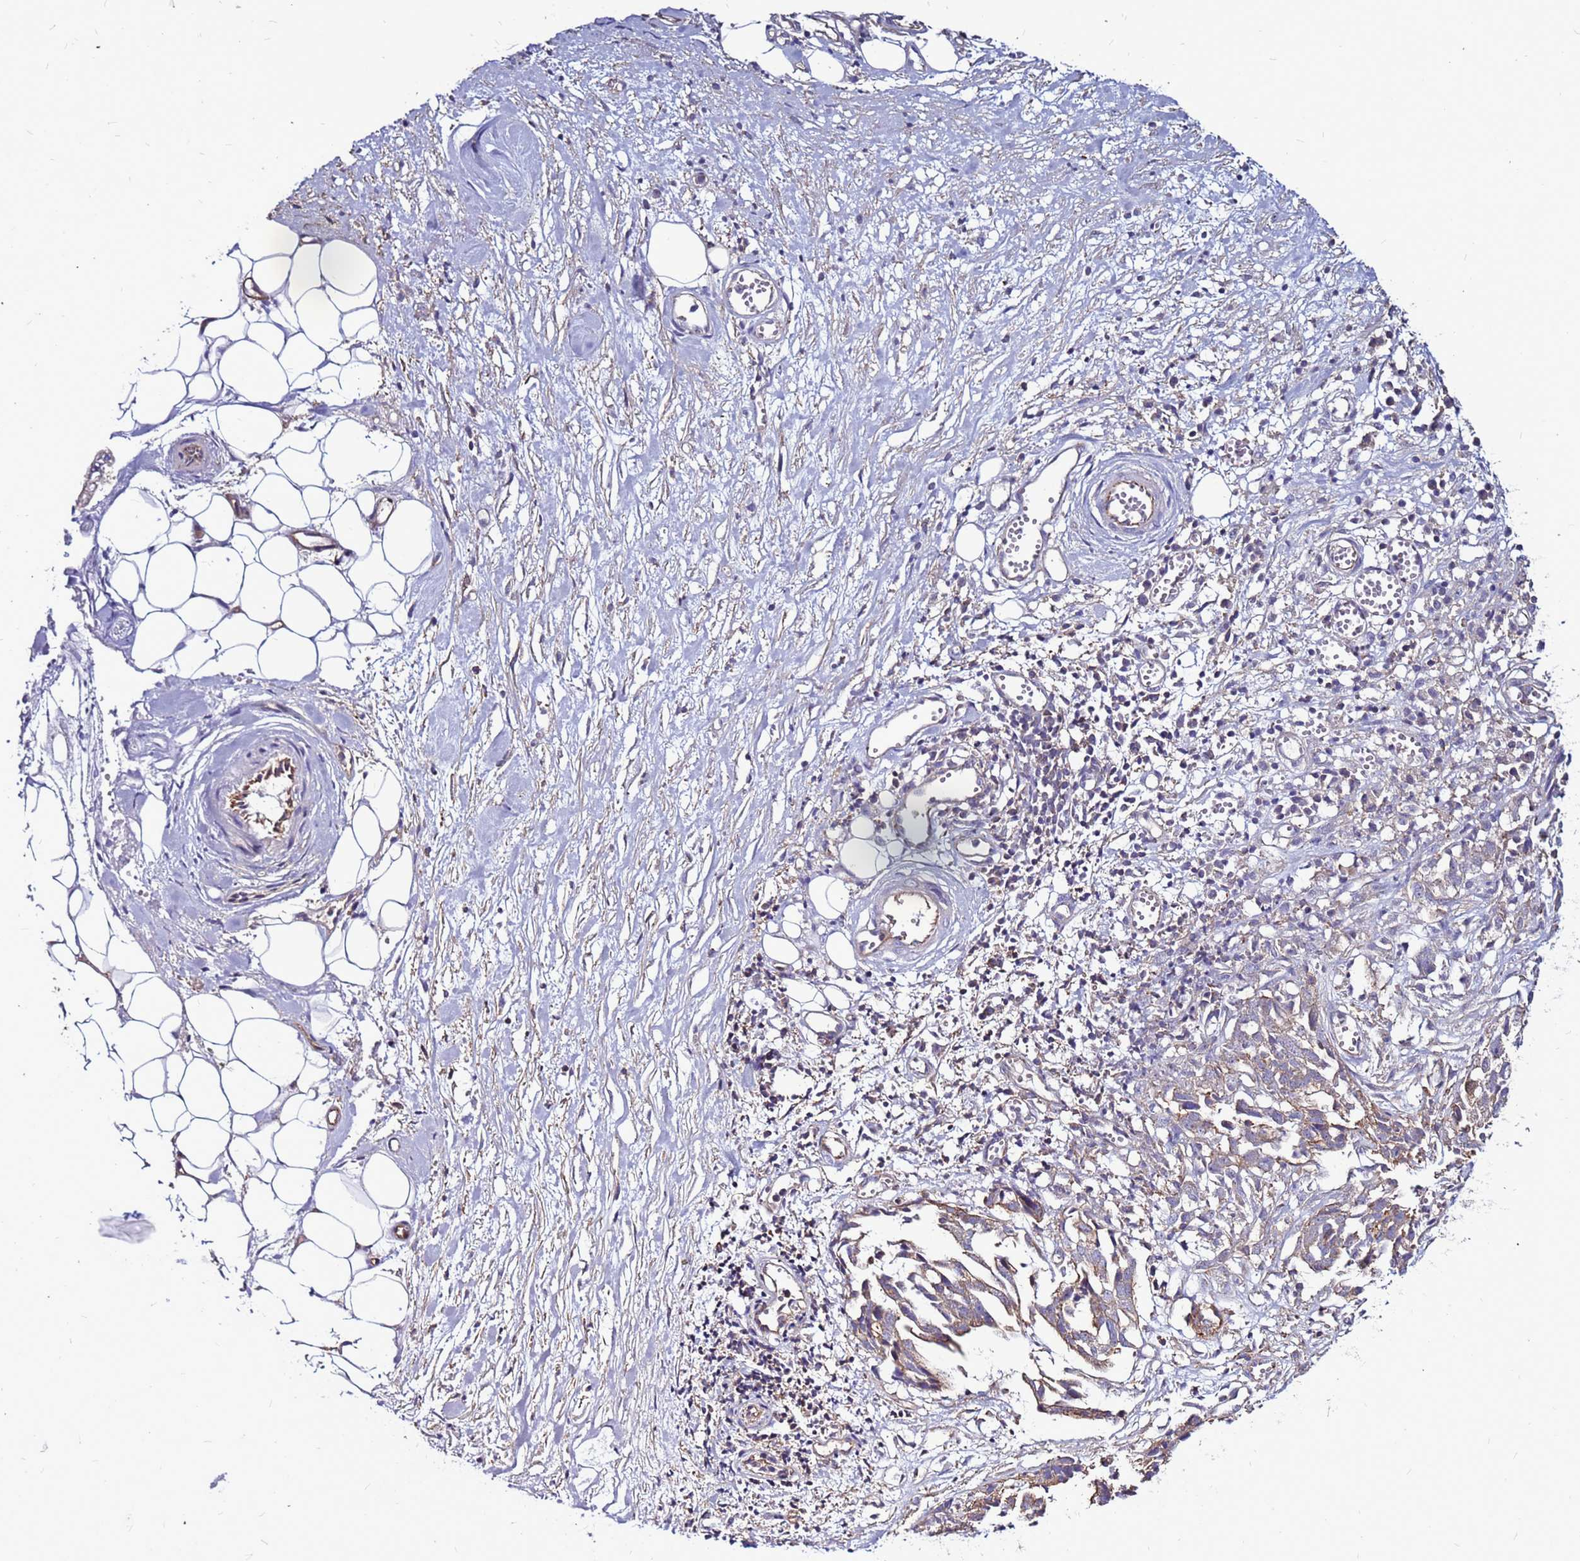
{"staining": {"intensity": "moderate", "quantity": ">75%", "location": "cytoplasmic/membranous"}, "tissue": "ovarian cancer", "cell_type": "Tumor cells", "image_type": "cancer", "snomed": [{"axis": "morphology", "description": "Cystadenocarcinoma, serous, NOS"}, {"axis": "topography", "description": "Soft tissue"}, {"axis": "topography", "description": "Ovary"}], "caption": "Protein staining shows moderate cytoplasmic/membranous expression in approximately >75% of tumor cells in serous cystadenocarcinoma (ovarian). (Stains: DAB (3,3'-diaminobenzidine) in brown, nuclei in blue, Microscopy: brightfield microscopy at high magnification).", "gene": "NRN1L", "patient": {"sex": "female", "age": 57}}